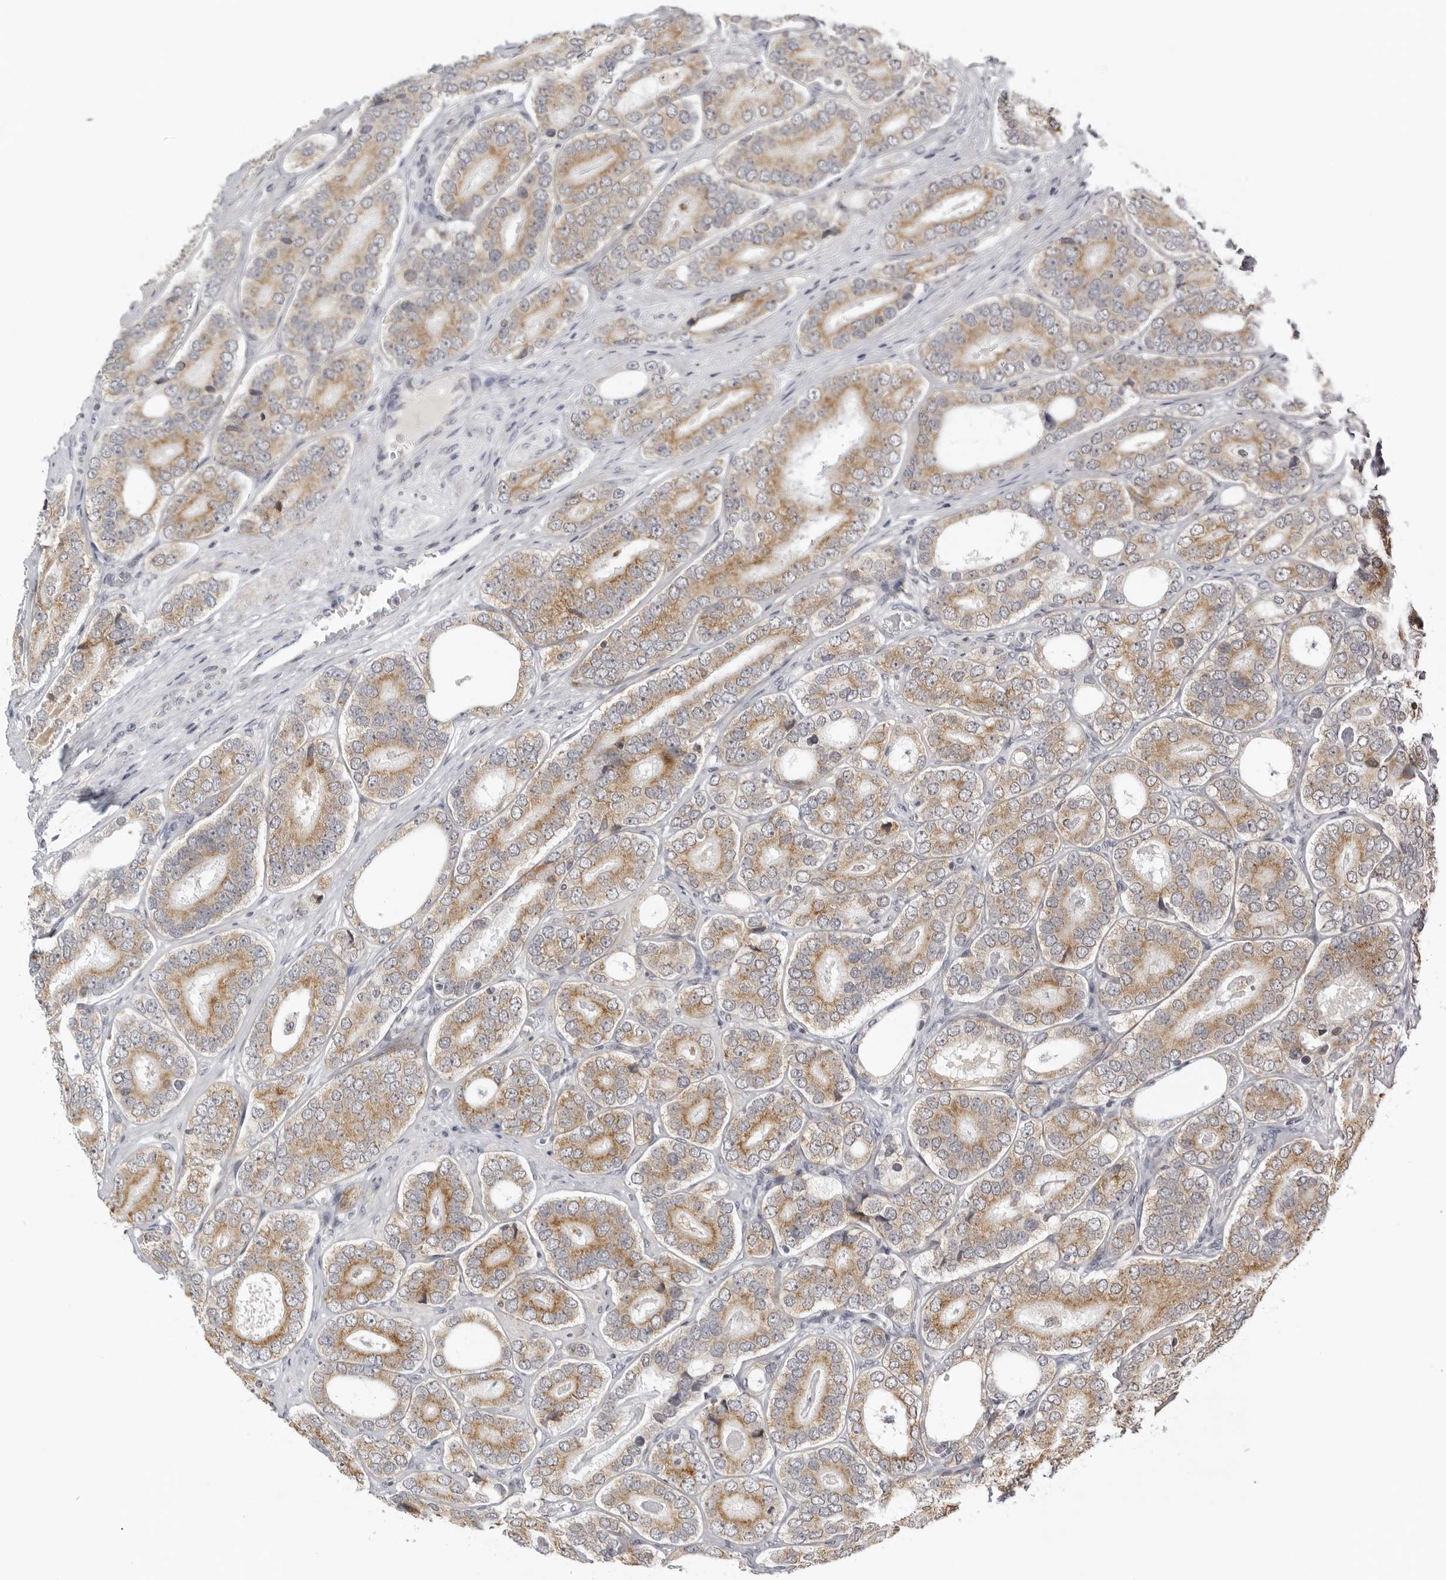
{"staining": {"intensity": "moderate", "quantity": ">75%", "location": "cytoplasmic/membranous"}, "tissue": "prostate cancer", "cell_type": "Tumor cells", "image_type": "cancer", "snomed": [{"axis": "morphology", "description": "Adenocarcinoma, High grade"}, {"axis": "topography", "description": "Prostate"}], "caption": "Human prostate cancer stained with a brown dye exhibits moderate cytoplasmic/membranous positive expression in about >75% of tumor cells.", "gene": "ACP6", "patient": {"sex": "male", "age": 56}}